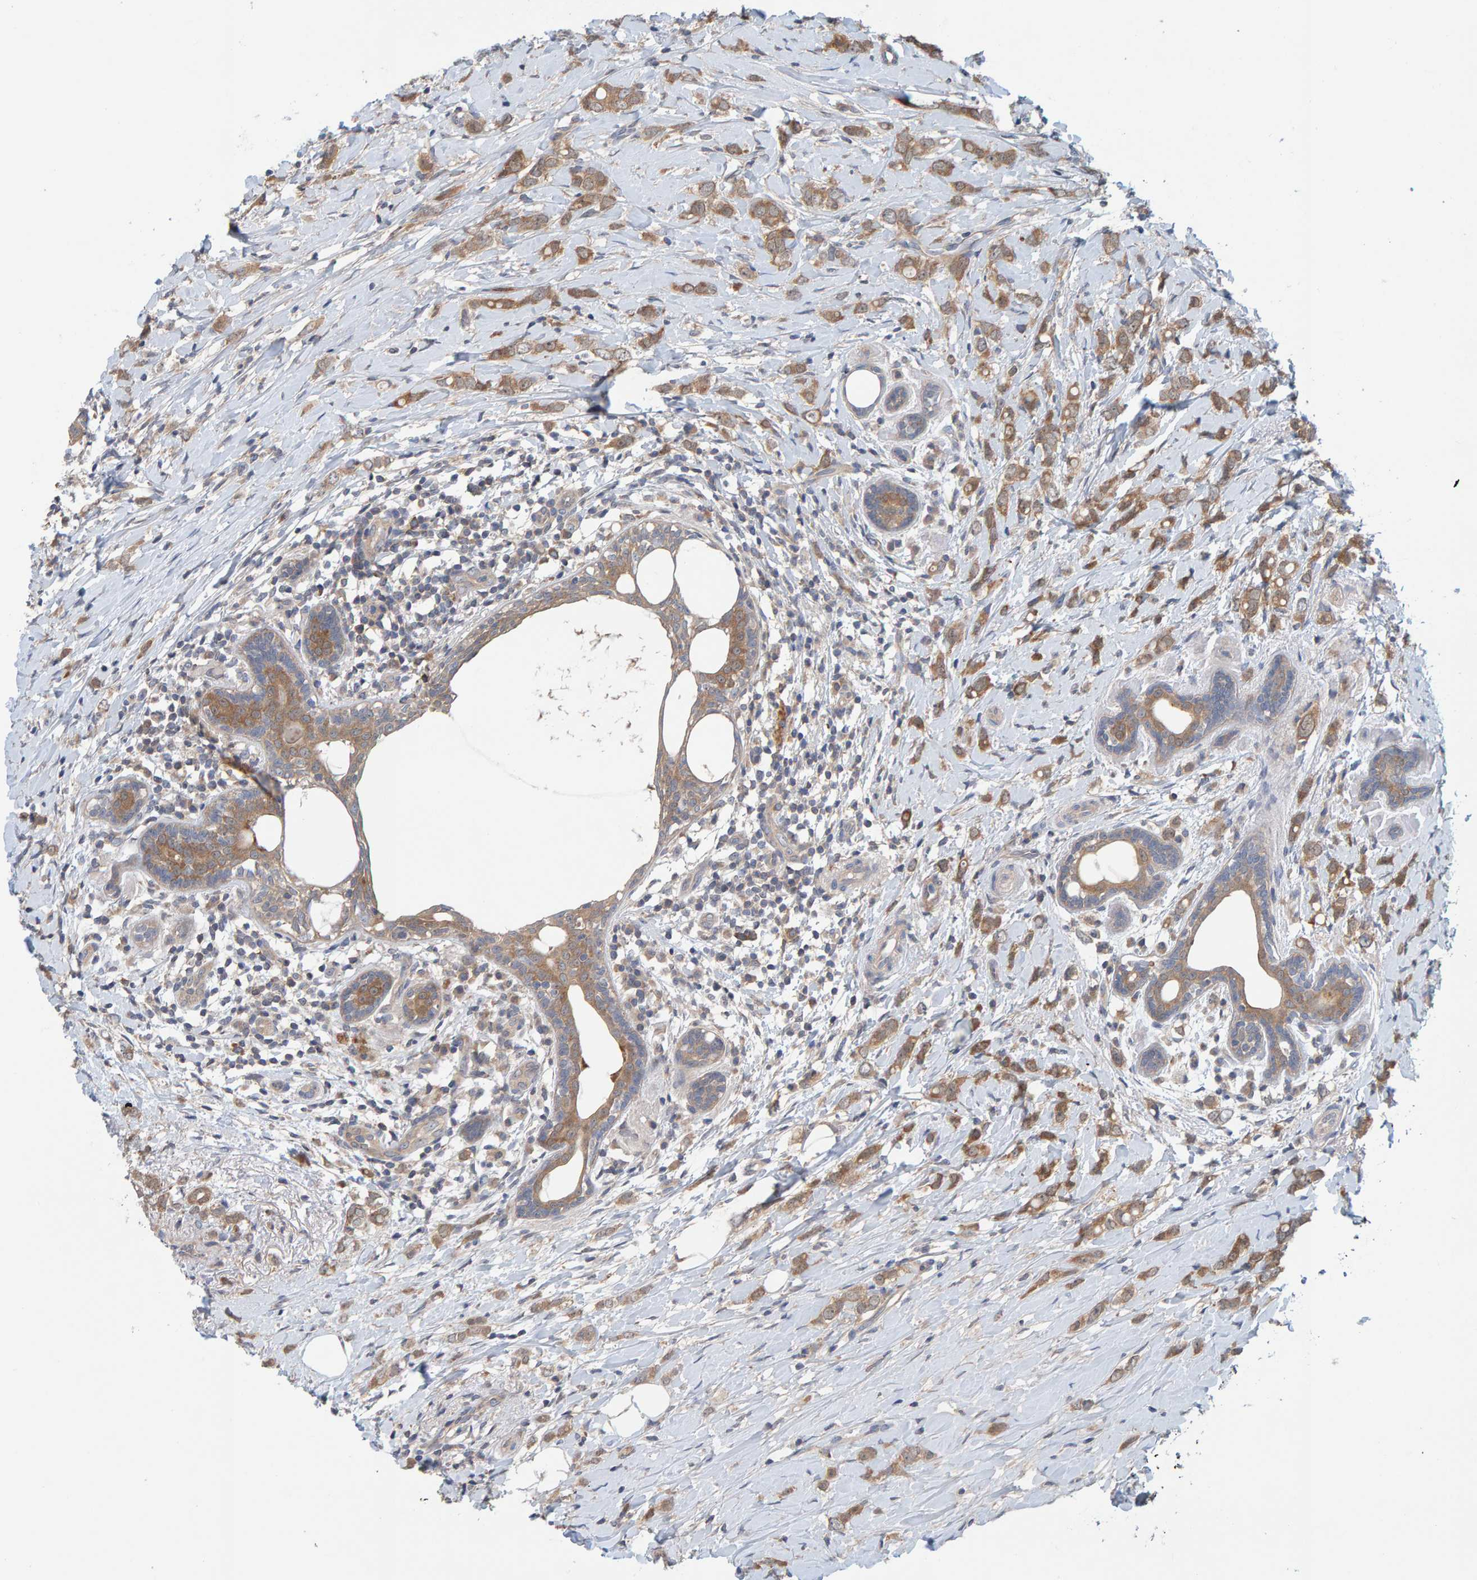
{"staining": {"intensity": "moderate", "quantity": ">75%", "location": "cytoplasmic/membranous"}, "tissue": "breast cancer", "cell_type": "Tumor cells", "image_type": "cancer", "snomed": [{"axis": "morphology", "description": "Normal tissue, NOS"}, {"axis": "morphology", "description": "Lobular carcinoma"}, {"axis": "topography", "description": "Breast"}], "caption": "Breast cancer (lobular carcinoma) stained with IHC displays moderate cytoplasmic/membranous positivity in approximately >75% of tumor cells.", "gene": "TATDN1", "patient": {"sex": "female", "age": 47}}